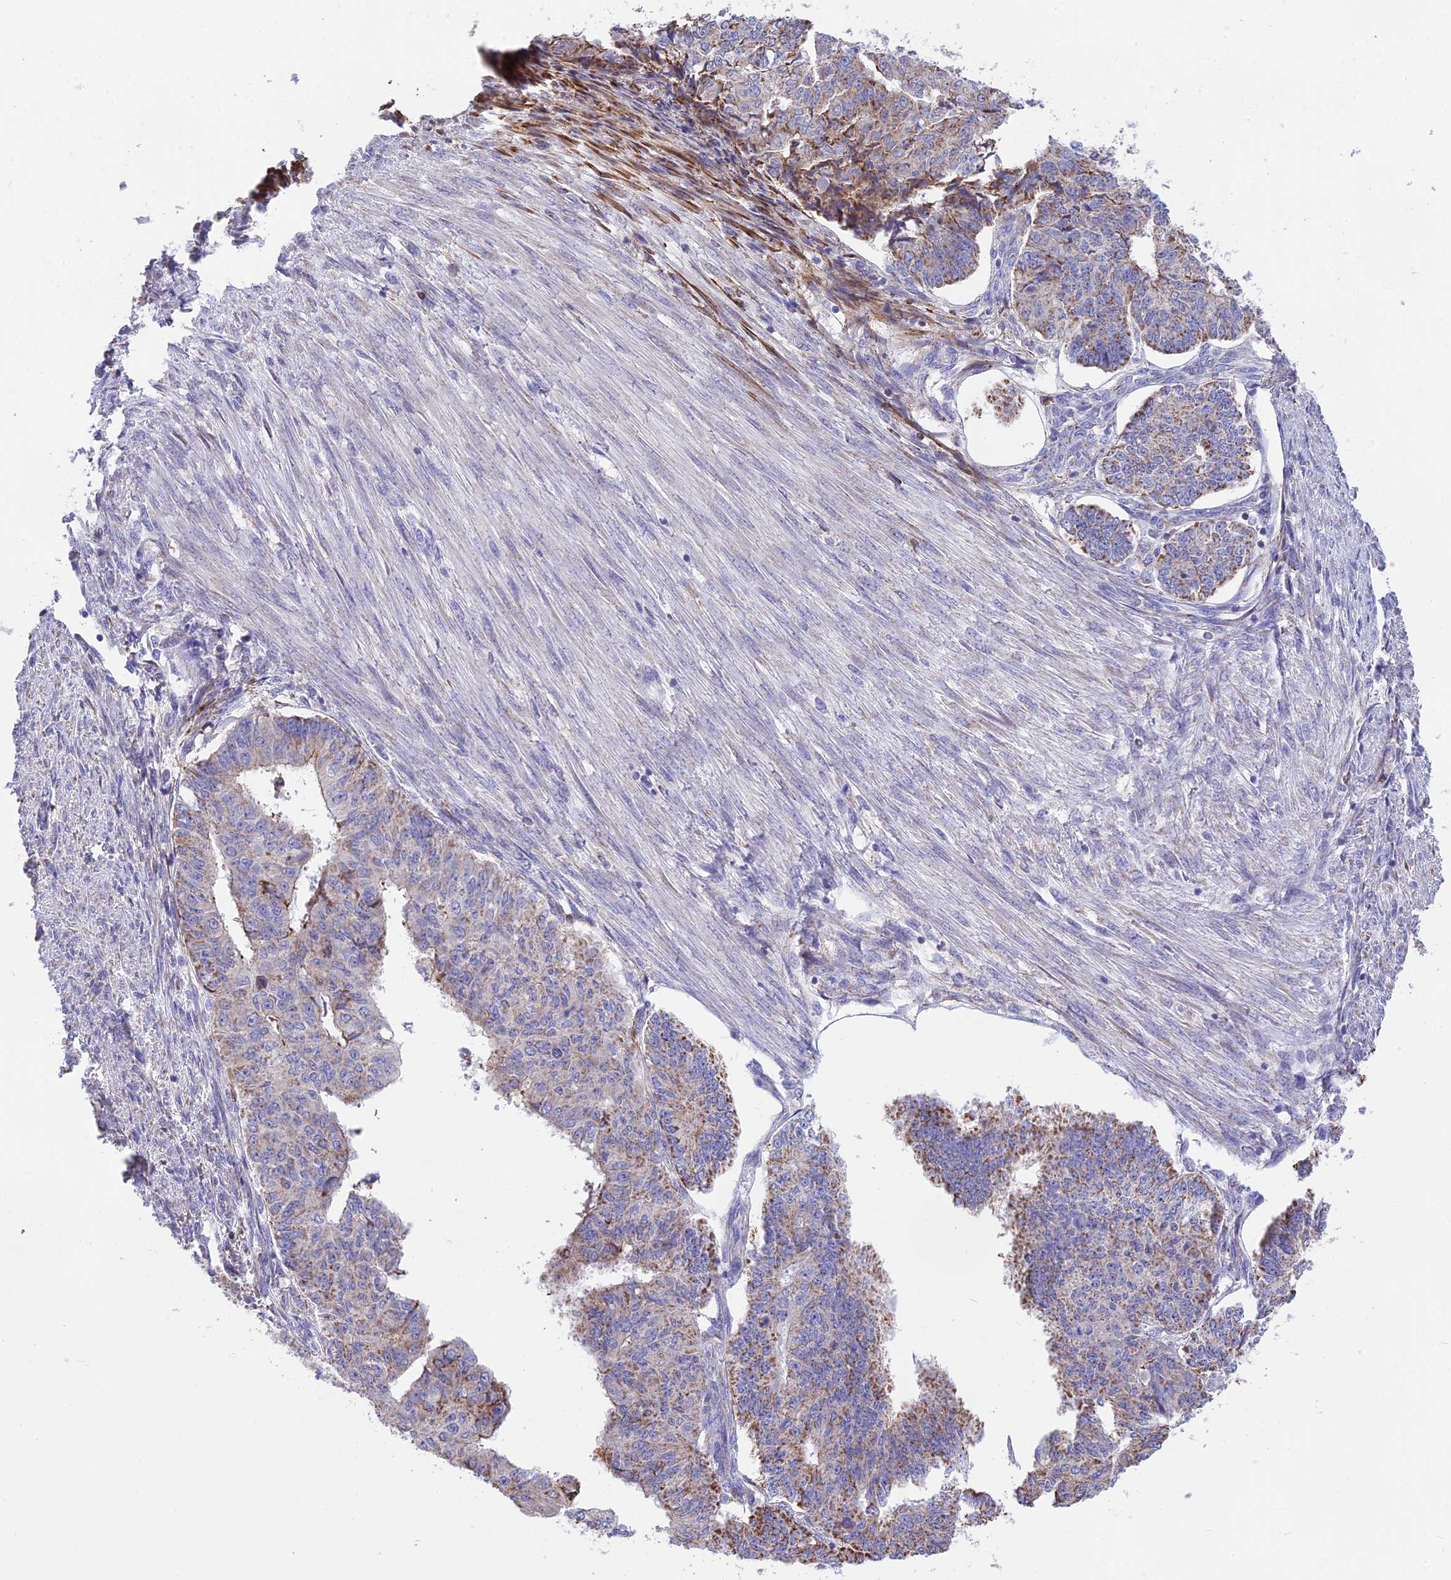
{"staining": {"intensity": "moderate", "quantity": "25%-75%", "location": "cytoplasmic/membranous"}, "tissue": "endometrial cancer", "cell_type": "Tumor cells", "image_type": "cancer", "snomed": [{"axis": "morphology", "description": "Adenocarcinoma, NOS"}, {"axis": "topography", "description": "Endometrium"}], "caption": "Endometrial cancer (adenocarcinoma) stained with DAB IHC reveals medium levels of moderate cytoplasmic/membranous positivity in approximately 25%-75% of tumor cells.", "gene": "DOC2B", "patient": {"sex": "female", "age": 32}}